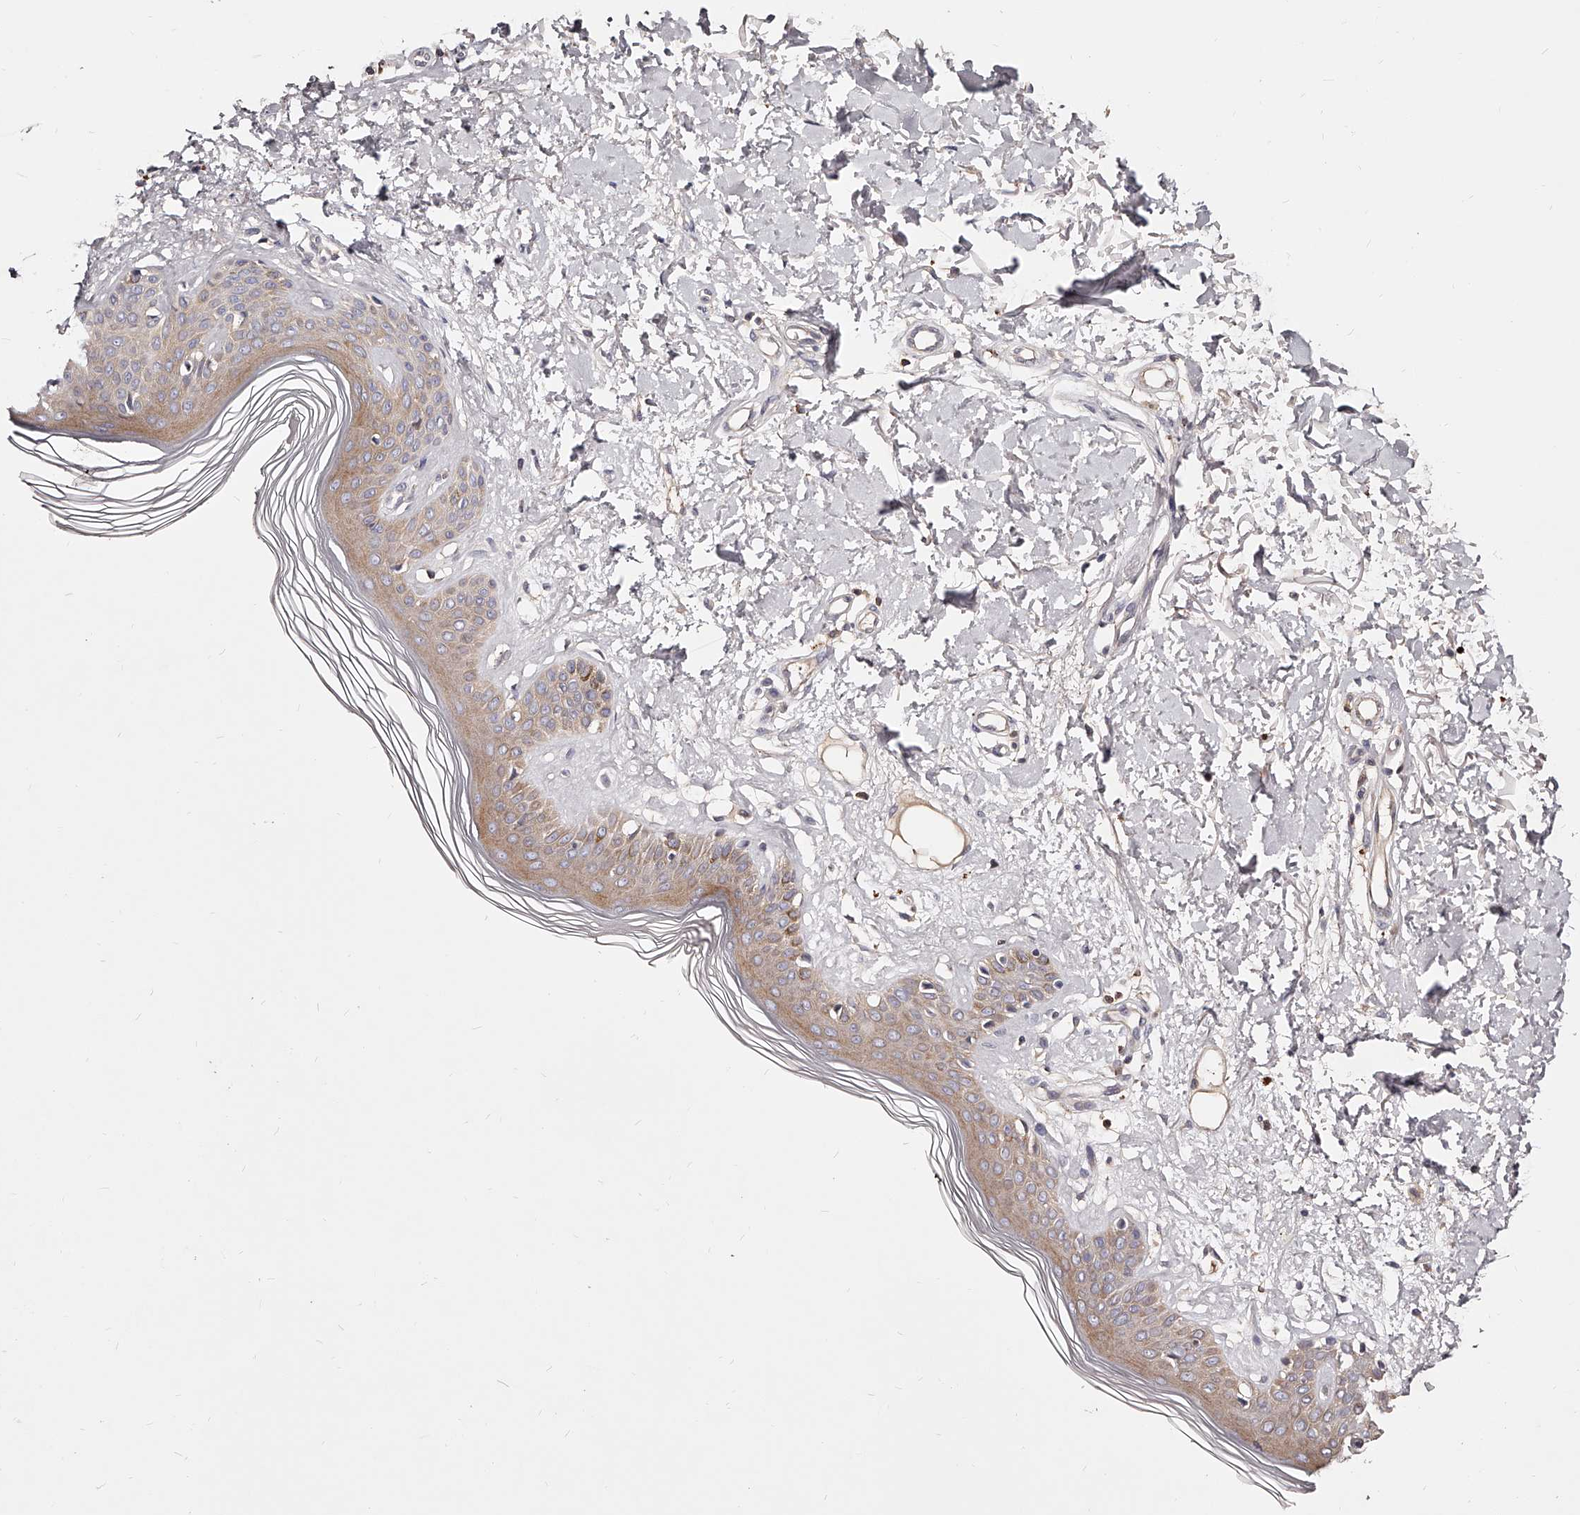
{"staining": {"intensity": "weak", "quantity": ">75%", "location": "cytoplasmic/membranous"}, "tissue": "skin", "cell_type": "Fibroblasts", "image_type": "normal", "snomed": [{"axis": "morphology", "description": "Normal tissue, NOS"}, {"axis": "topography", "description": "Skin"}], "caption": "Fibroblasts demonstrate weak cytoplasmic/membranous positivity in approximately >75% of cells in unremarkable skin.", "gene": "PHACTR1", "patient": {"sex": "female", "age": 64}}